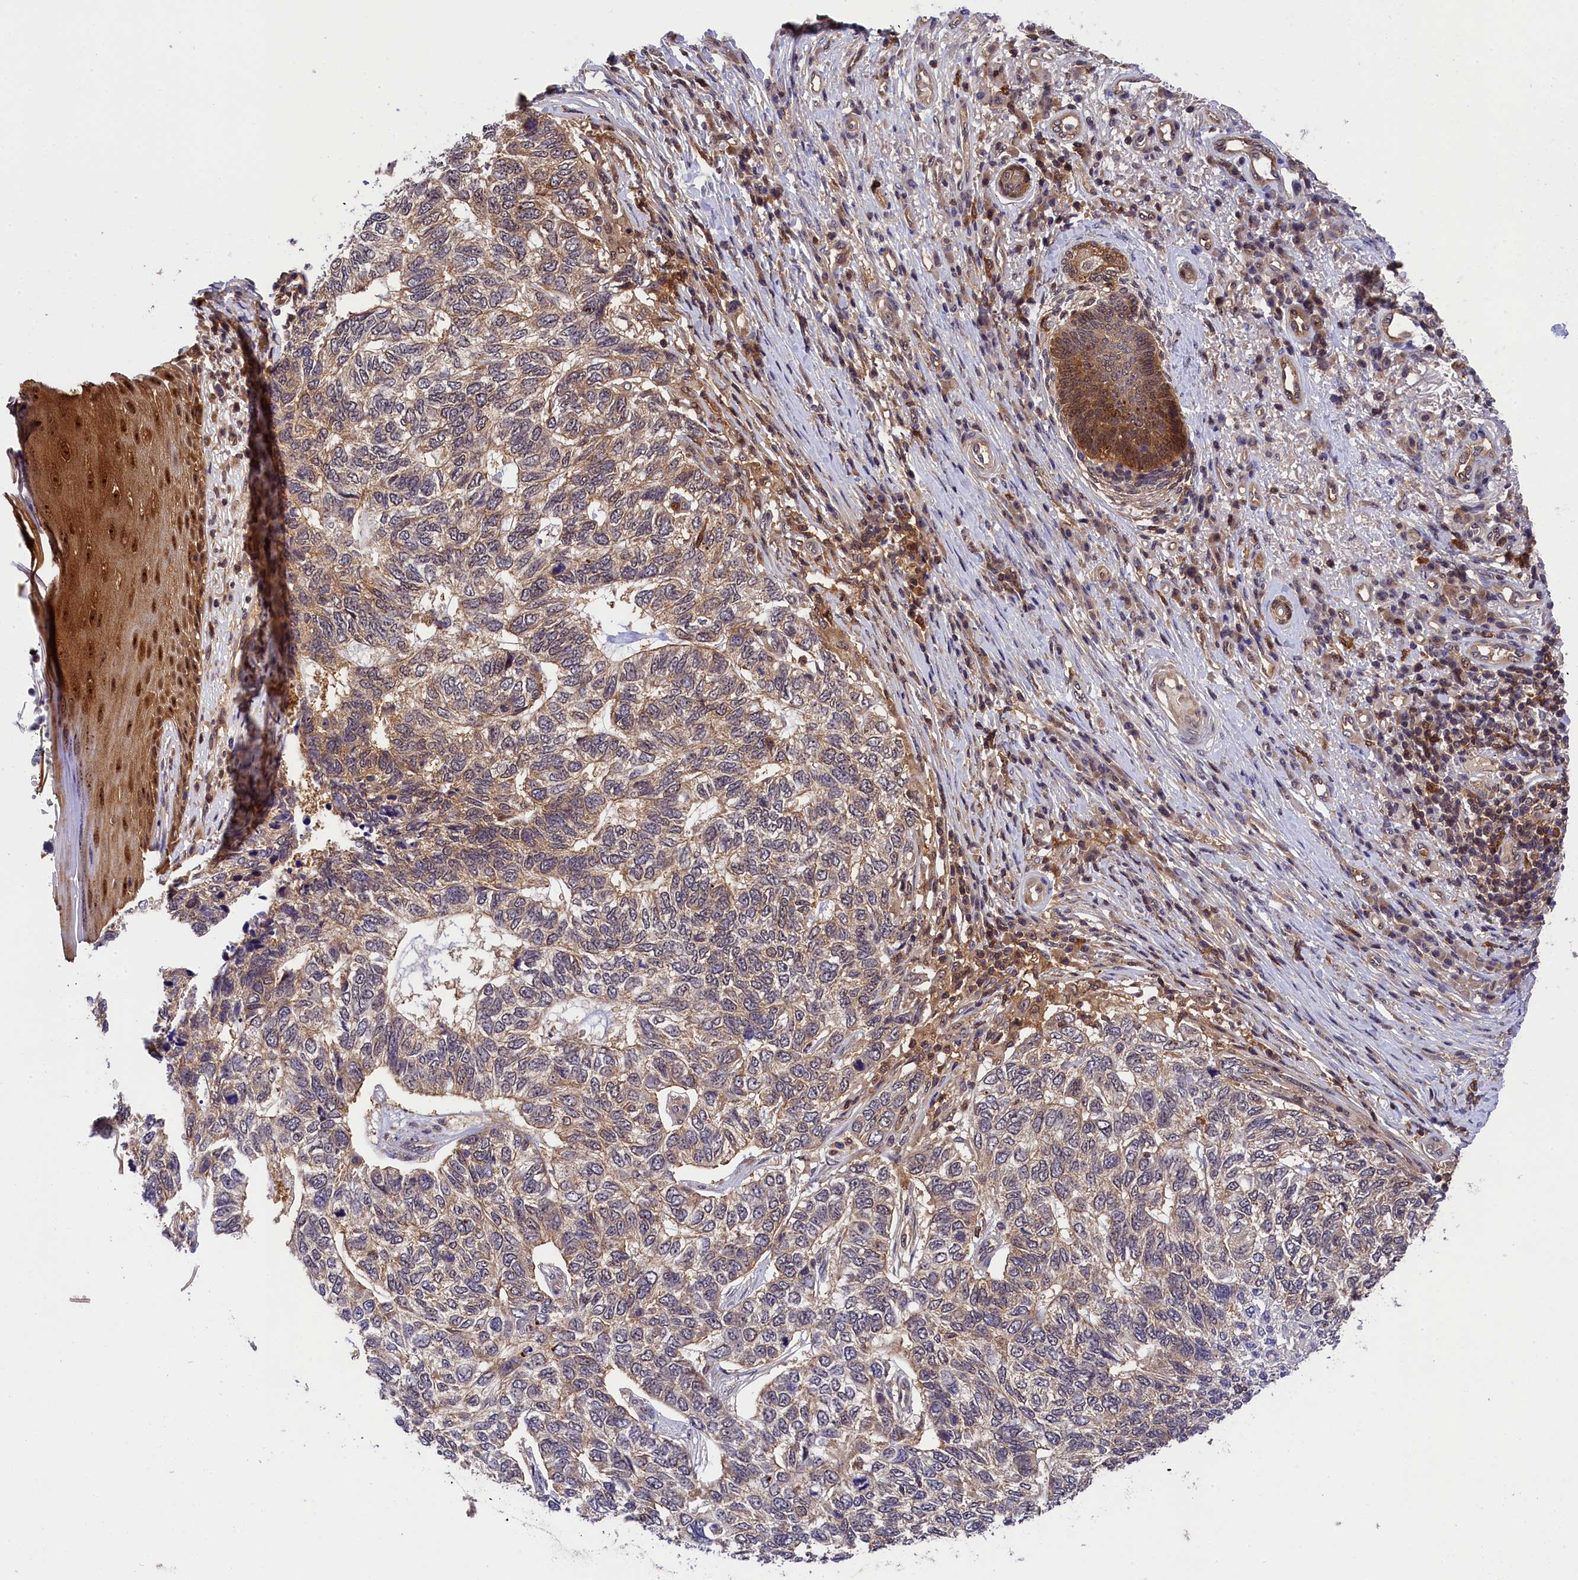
{"staining": {"intensity": "weak", "quantity": "25%-75%", "location": "cytoplasmic/membranous"}, "tissue": "skin cancer", "cell_type": "Tumor cells", "image_type": "cancer", "snomed": [{"axis": "morphology", "description": "Basal cell carcinoma"}, {"axis": "topography", "description": "Skin"}], "caption": "The immunohistochemical stain shows weak cytoplasmic/membranous expression in tumor cells of basal cell carcinoma (skin) tissue. (Stains: DAB in brown, nuclei in blue, Microscopy: brightfield microscopy at high magnification).", "gene": "EIF6", "patient": {"sex": "female", "age": 65}}